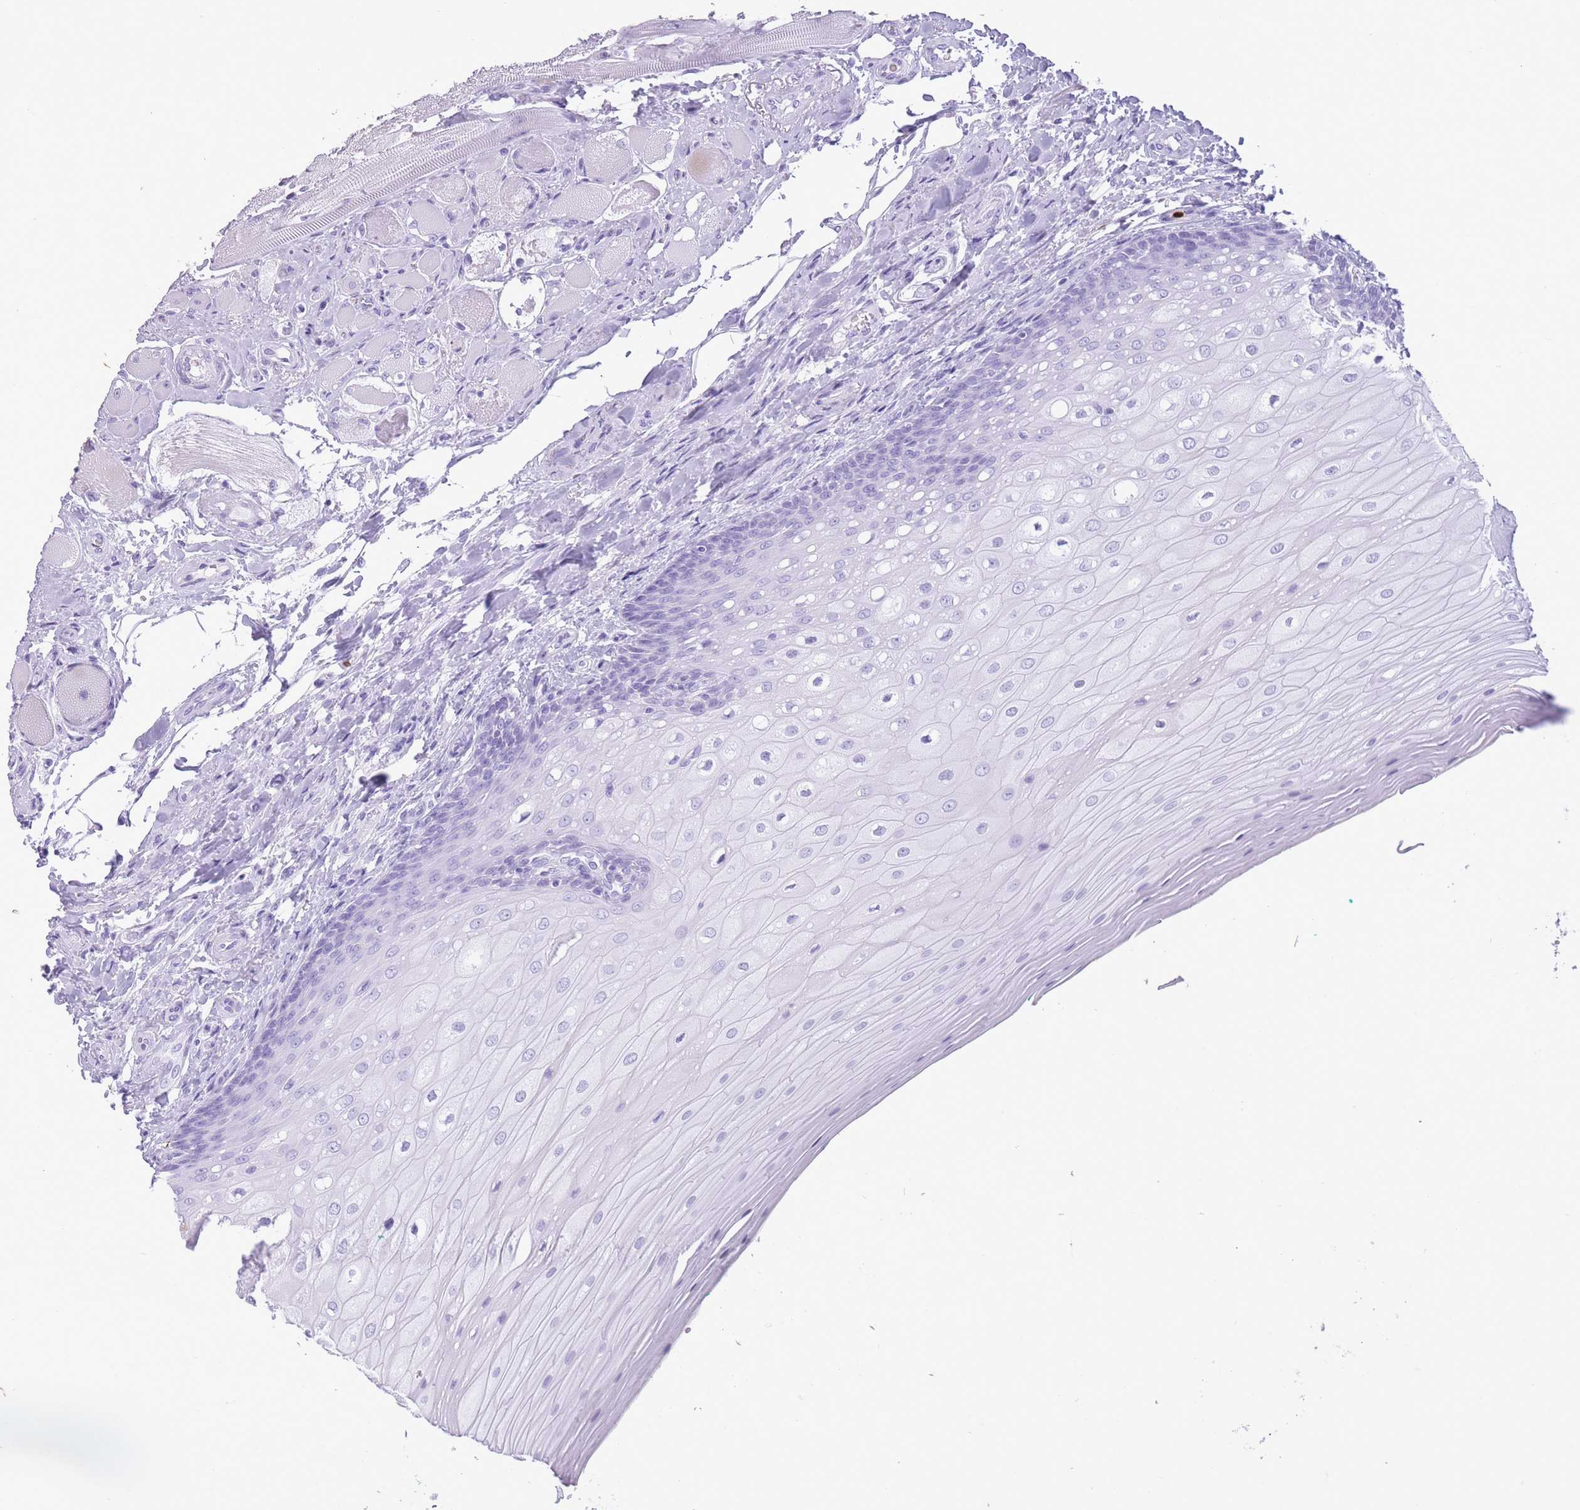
{"staining": {"intensity": "negative", "quantity": "none", "location": "none"}, "tissue": "oral mucosa", "cell_type": "Squamous epithelial cells", "image_type": "normal", "snomed": [{"axis": "morphology", "description": "Normal tissue, NOS"}, {"axis": "morphology", "description": "Squamous cell carcinoma, NOS"}, {"axis": "topography", "description": "Oral tissue"}, {"axis": "topography", "description": "Tounge, NOS"}, {"axis": "topography", "description": "Head-Neck"}], "caption": "The micrograph displays no significant positivity in squamous epithelial cells of oral mucosa. The staining was performed using DAB (3,3'-diaminobenzidine) to visualize the protein expression in brown, while the nuclei were stained in blue with hematoxylin (Magnification: 20x).", "gene": "OR4F16", "patient": {"sex": "male", "age": 79}}